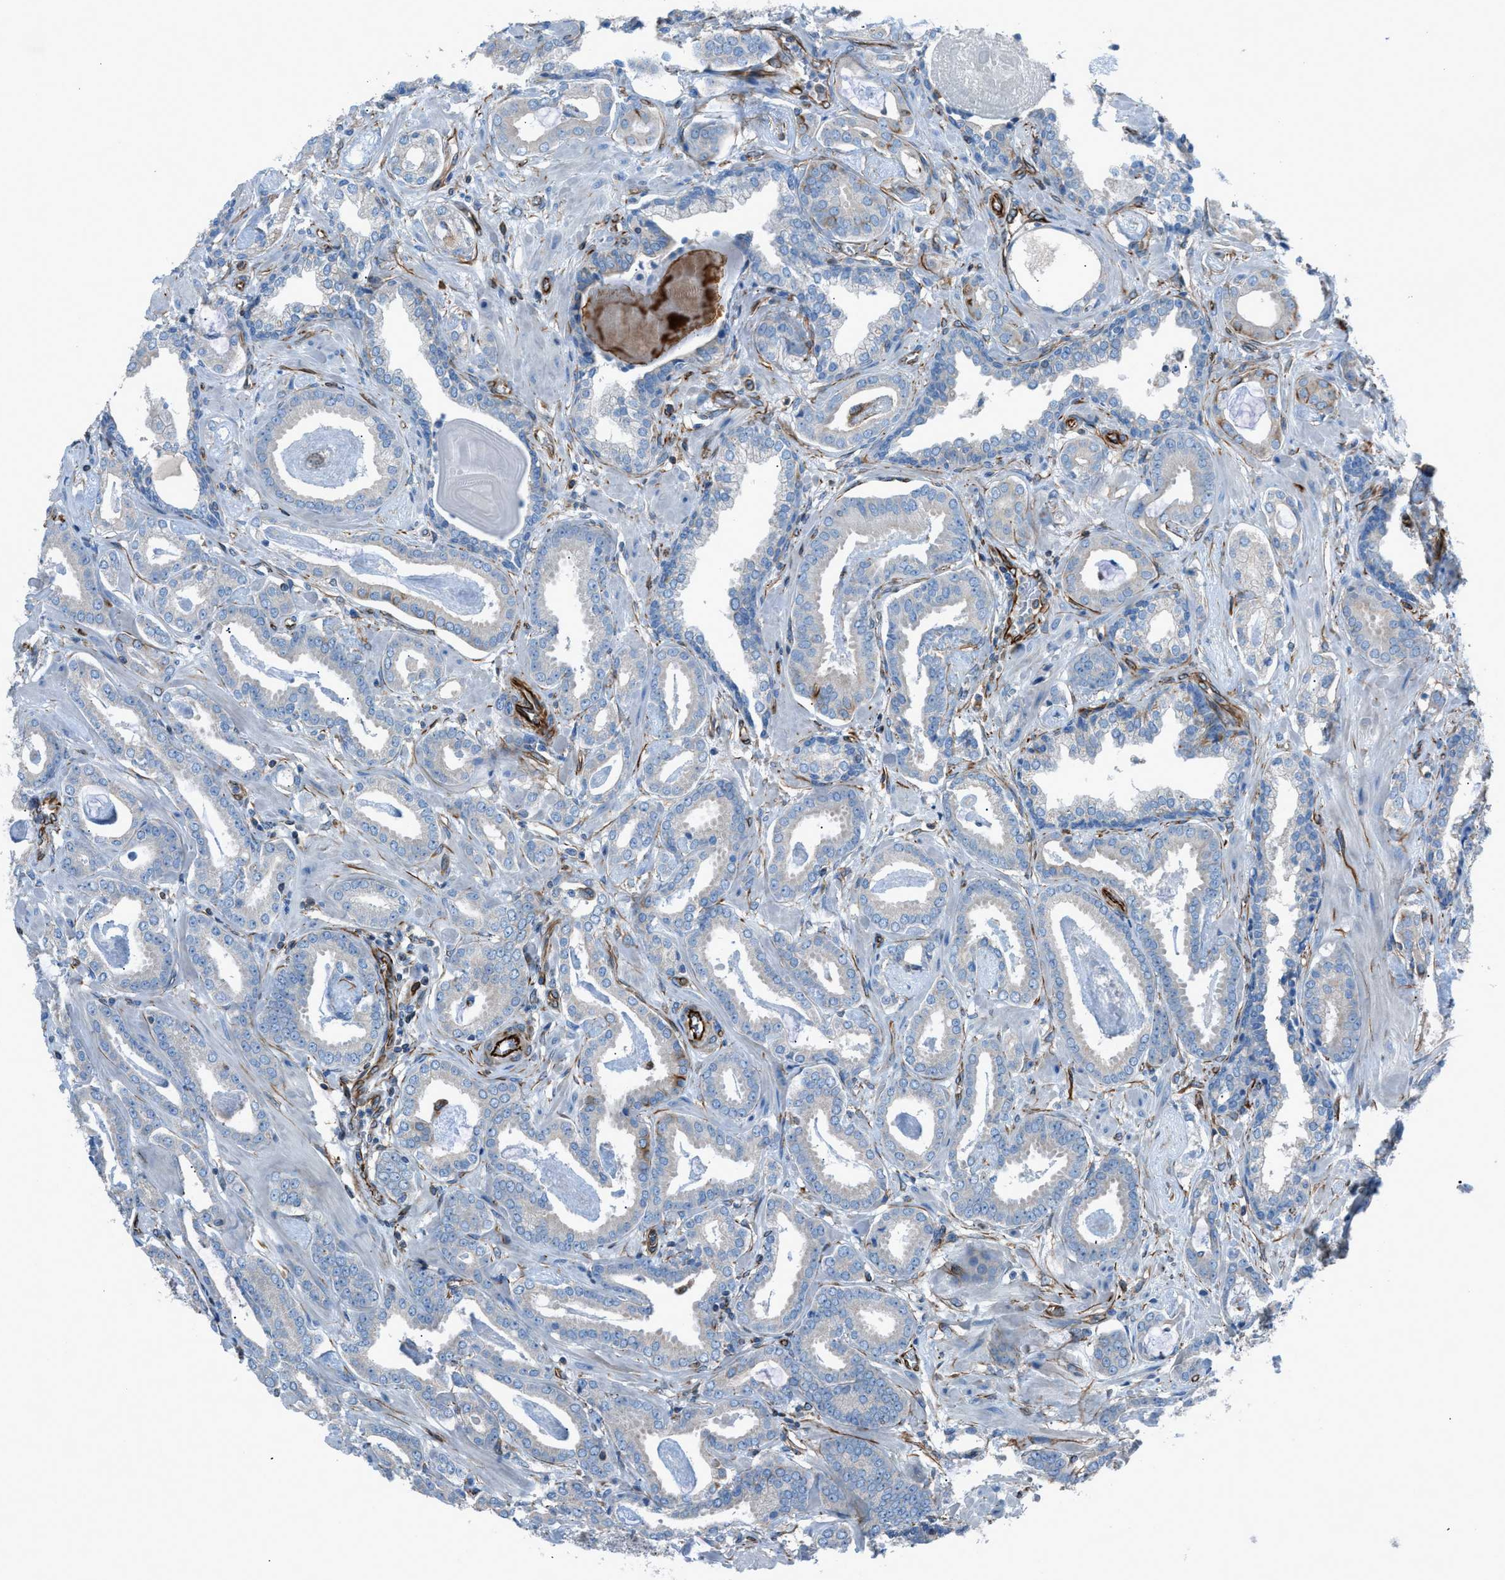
{"staining": {"intensity": "negative", "quantity": "none", "location": "none"}, "tissue": "prostate cancer", "cell_type": "Tumor cells", "image_type": "cancer", "snomed": [{"axis": "morphology", "description": "Adenocarcinoma, Low grade"}, {"axis": "topography", "description": "Prostate"}], "caption": "High power microscopy micrograph of an immunohistochemistry (IHC) histopathology image of prostate cancer, revealing no significant expression in tumor cells.", "gene": "CABP7", "patient": {"sex": "male", "age": 53}}